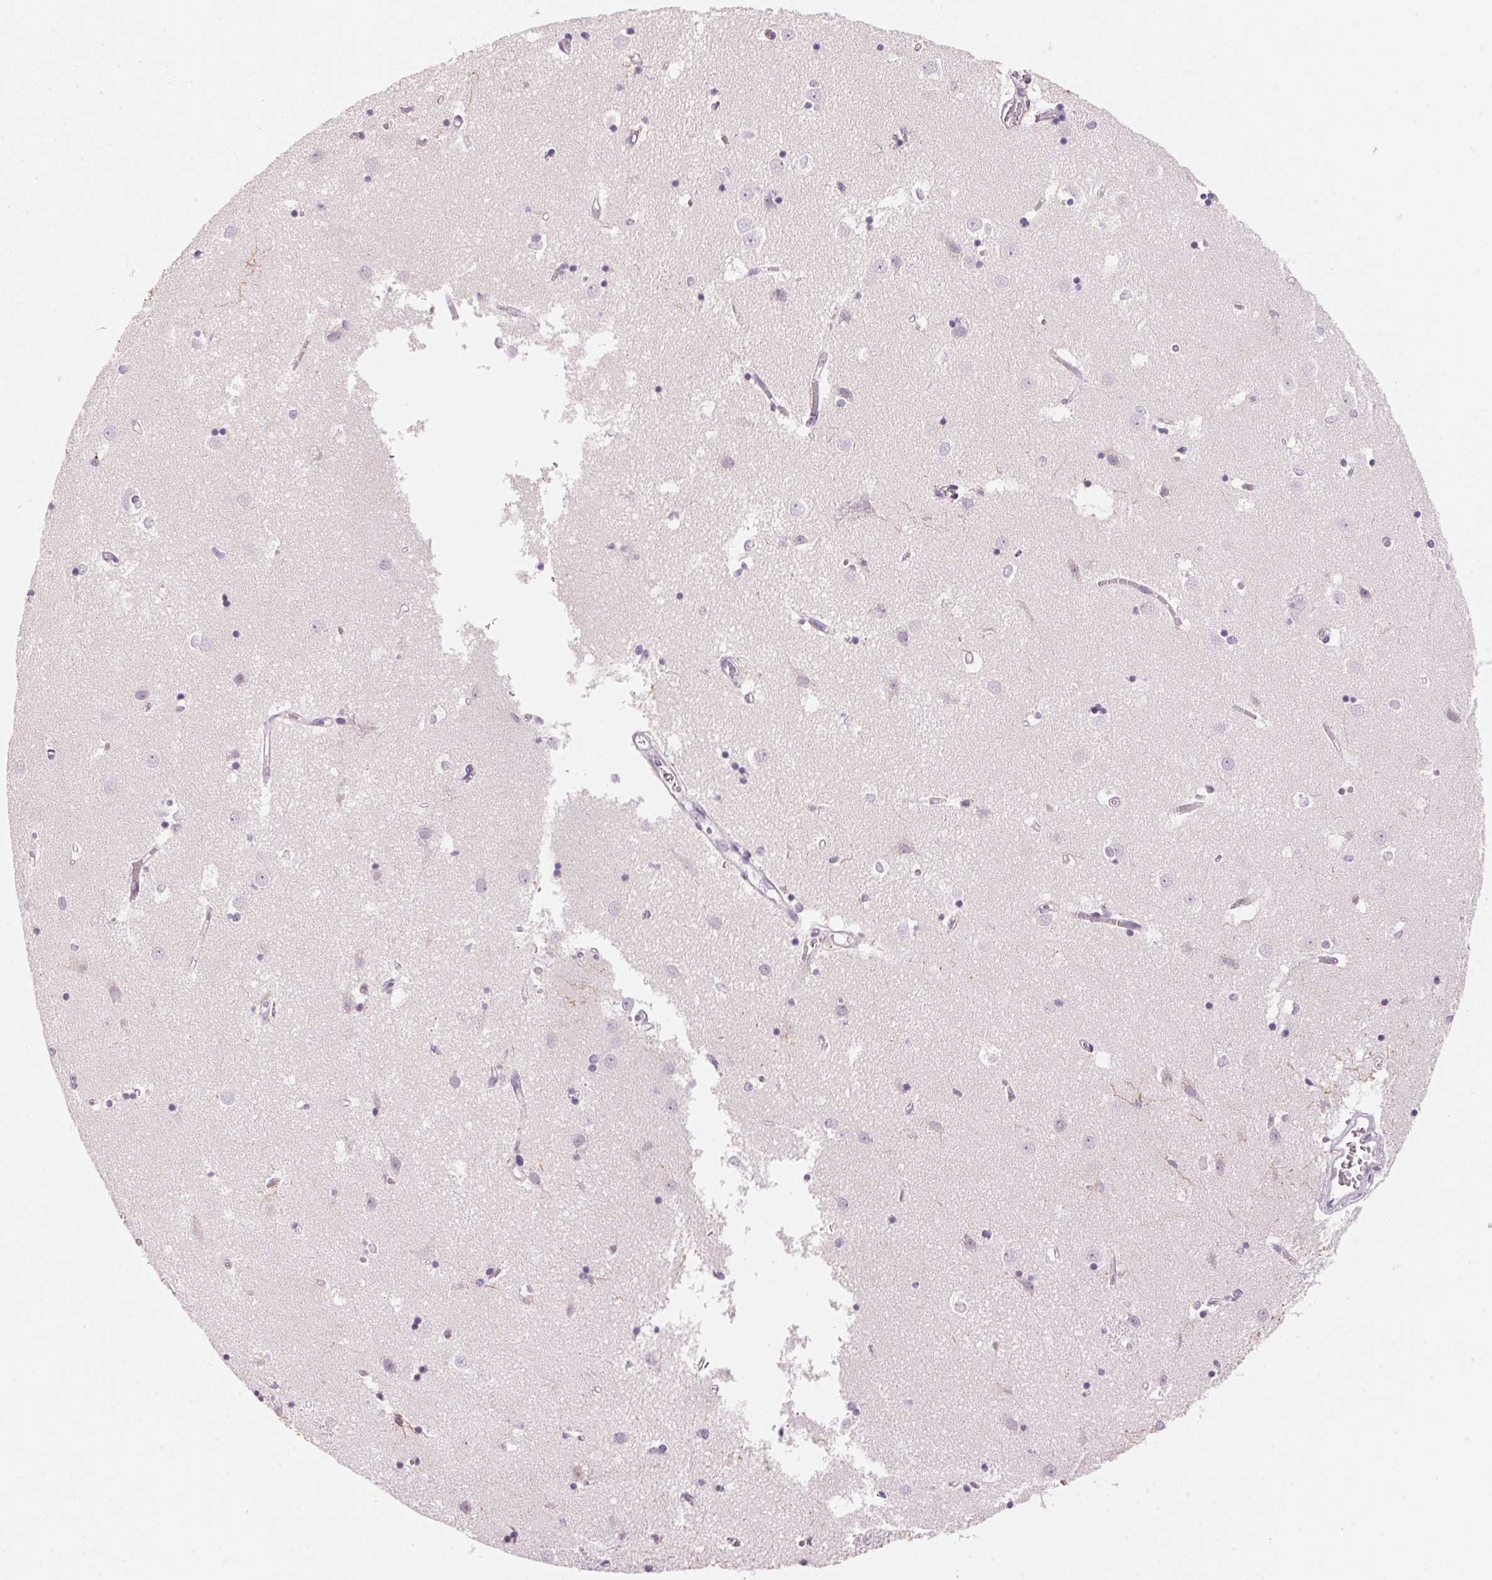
{"staining": {"intensity": "negative", "quantity": "none", "location": "none"}, "tissue": "caudate", "cell_type": "Glial cells", "image_type": "normal", "snomed": [{"axis": "morphology", "description": "Normal tissue, NOS"}, {"axis": "topography", "description": "Lateral ventricle wall"}], "caption": "This is an IHC histopathology image of normal human caudate. There is no expression in glial cells.", "gene": "CYP11B1", "patient": {"sex": "male", "age": 54}}